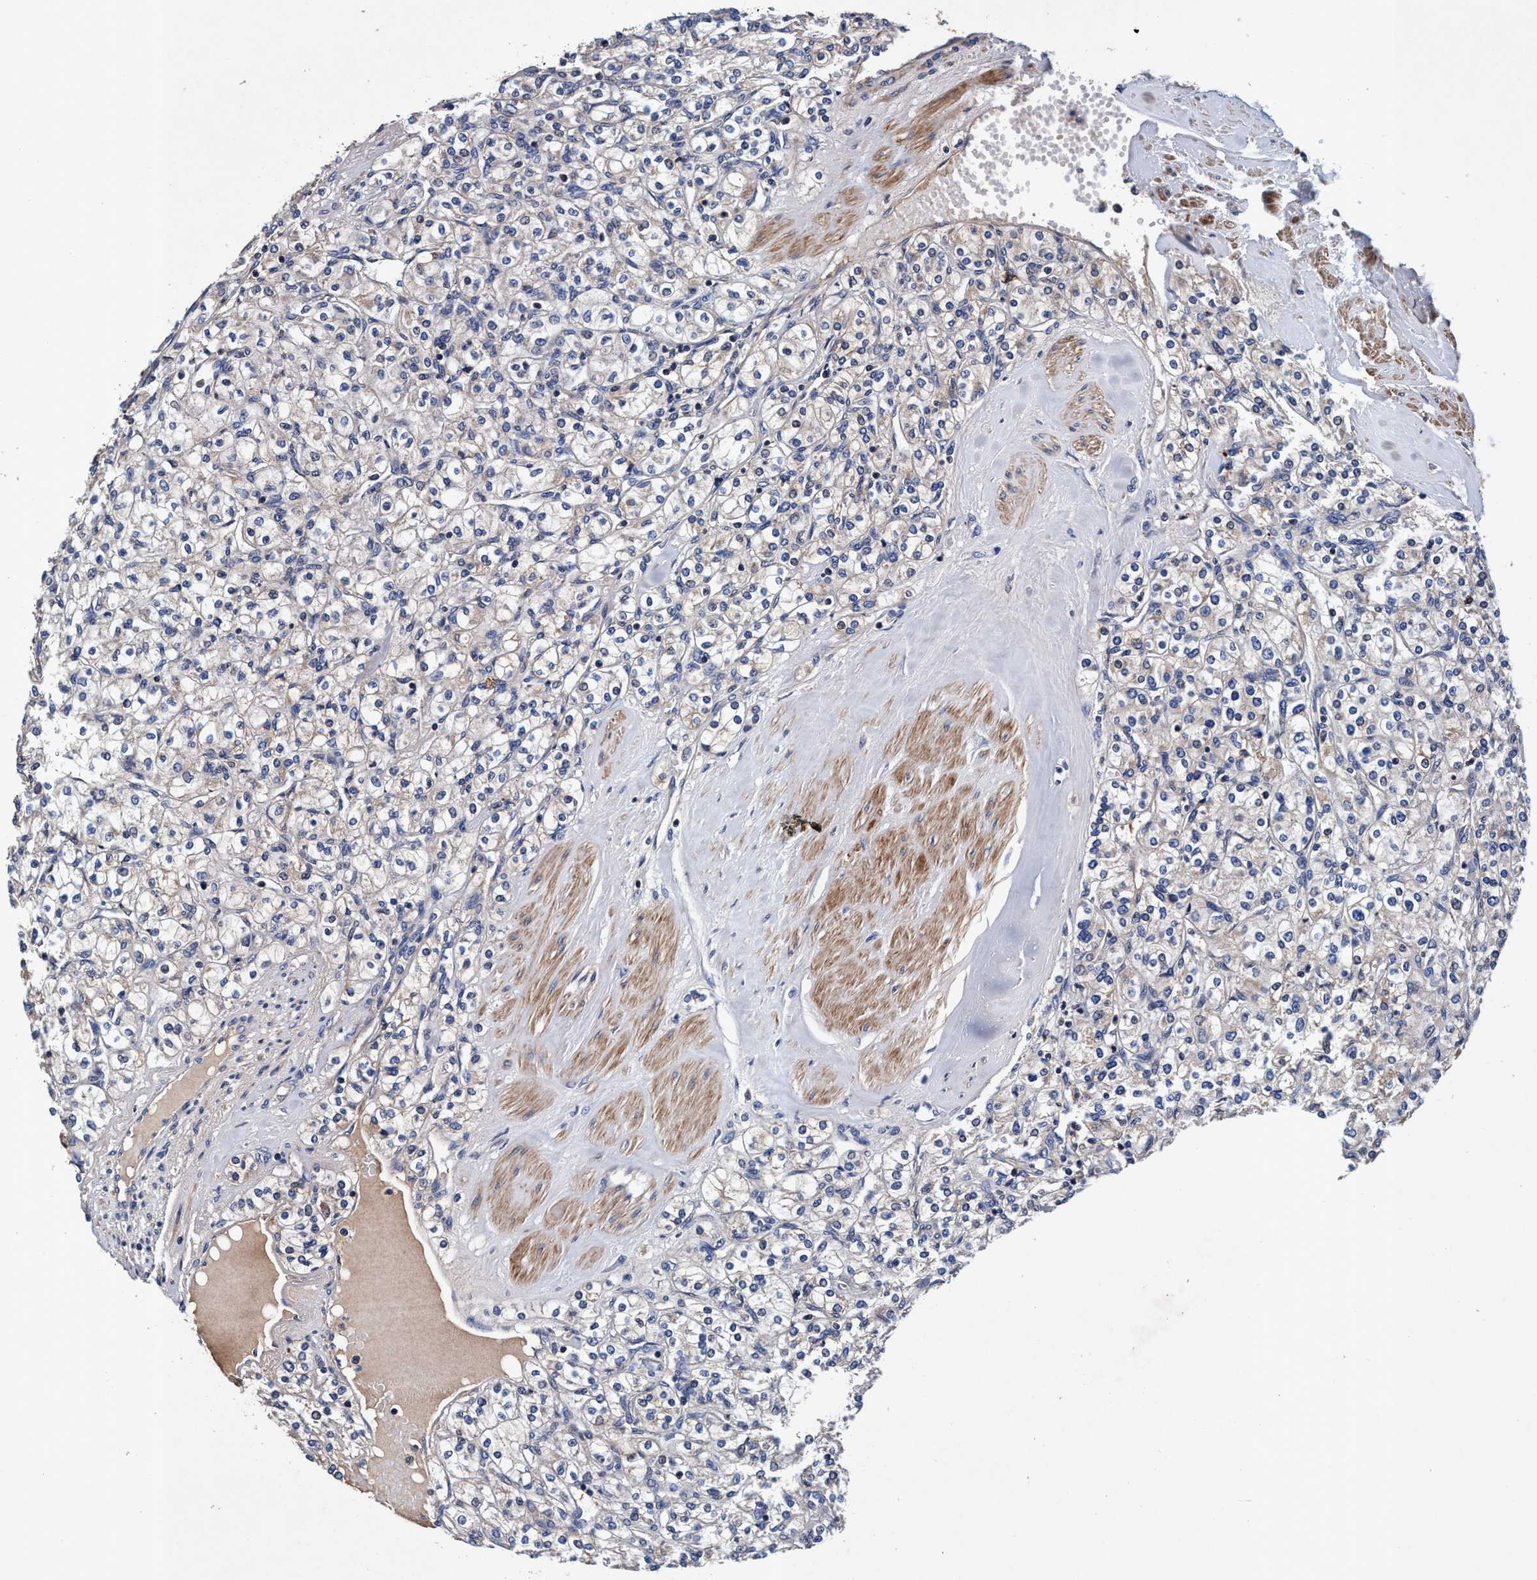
{"staining": {"intensity": "weak", "quantity": "25%-75%", "location": "cytoplasmic/membranous"}, "tissue": "renal cancer", "cell_type": "Tumor cells", "image_type": "cancer", "snomed": [{"axis": "morphology", "description": "Adenocarcinoma, NOS"}, {"axis": "topography", "description": "Kidney"}], "caption": "IHC photomicrograph of renal cancer stained for a protein (brown), which demonstrates low levels of weak cytoplasmic/membranous expression in about 25%-75% of tumor cells.", "gene": "RNF208", "patient": {"sex": "male", "age": 77}}